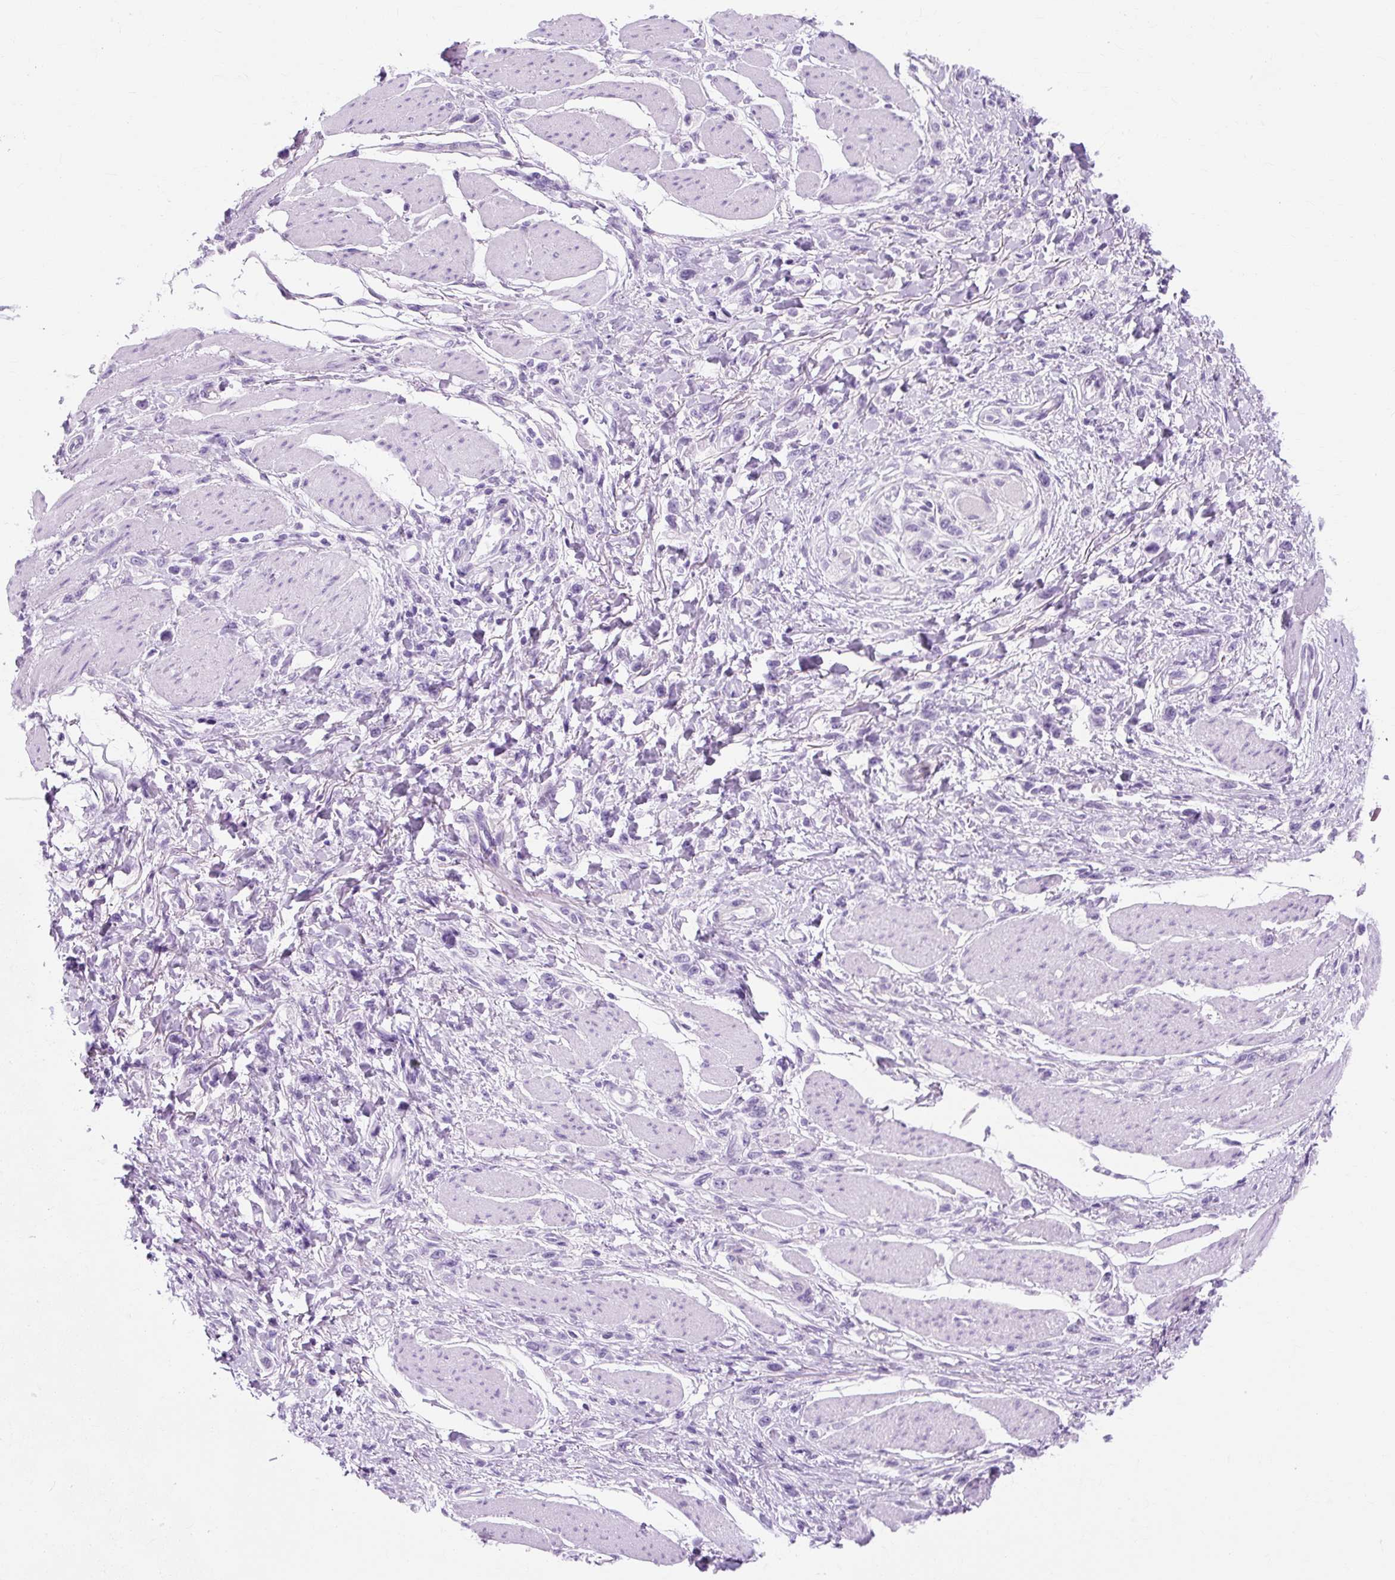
{"staining": {"intensity": "negative", "quantity": "none", "location": "none"}, "tissue": "stomach cancer", "cell_type": "Tumor cells", "image_type": "cancer", "snomed": [{"axis": "morphology", "description": "Adenocarcinoma, NOS"}, {"axis": "topography", "description": "Stomach"}], "caption": "The histopathology image reveals no staining of tumor cells in stomach cancer (adenocarcinoma).", "gene": "TMEM89", "patient": {"sex": "female", "age": 65}}